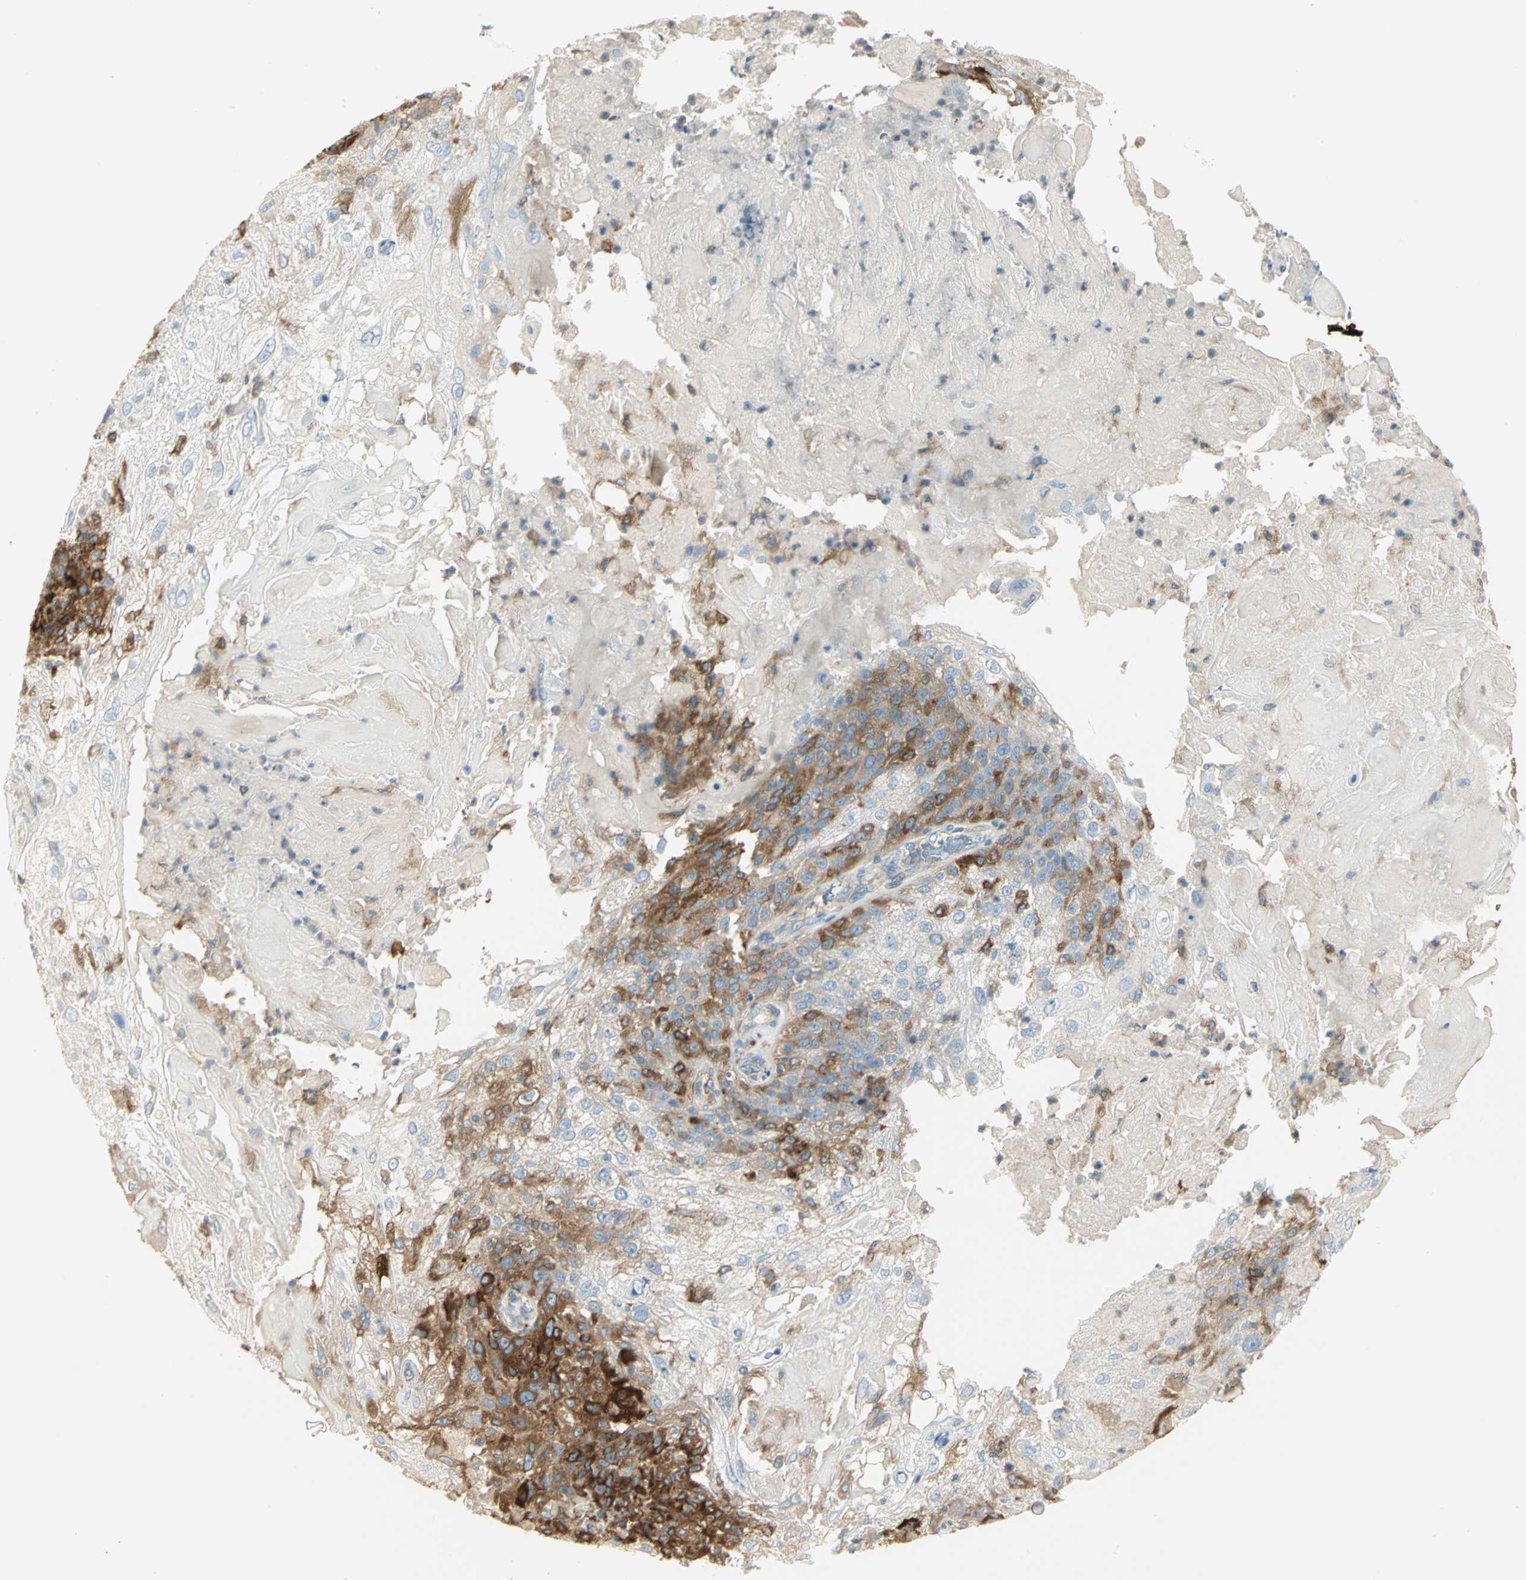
{"staining": {"intensity": "strong", "quantity": "25%-75%", "location": "cytoplasmic/membranous"}, "tissue": "skin cancer", "cell_type": "Tumor cells", "image_type": "cancer", "snomed": [{"axis": "morphology", "description": "Normal tissue, NOS"}, {"axis": "morphology", "description": "Squamous cell carcinoma, NOS"}, {"axis": "topography", "description": "Skin"}], "caption": "Human skin squamous cell carcinoma stained with a protein marker reveals strong staining in tumor cells.", "gene": "WARS1", "patient": {"sex": "female", "age": 83}}